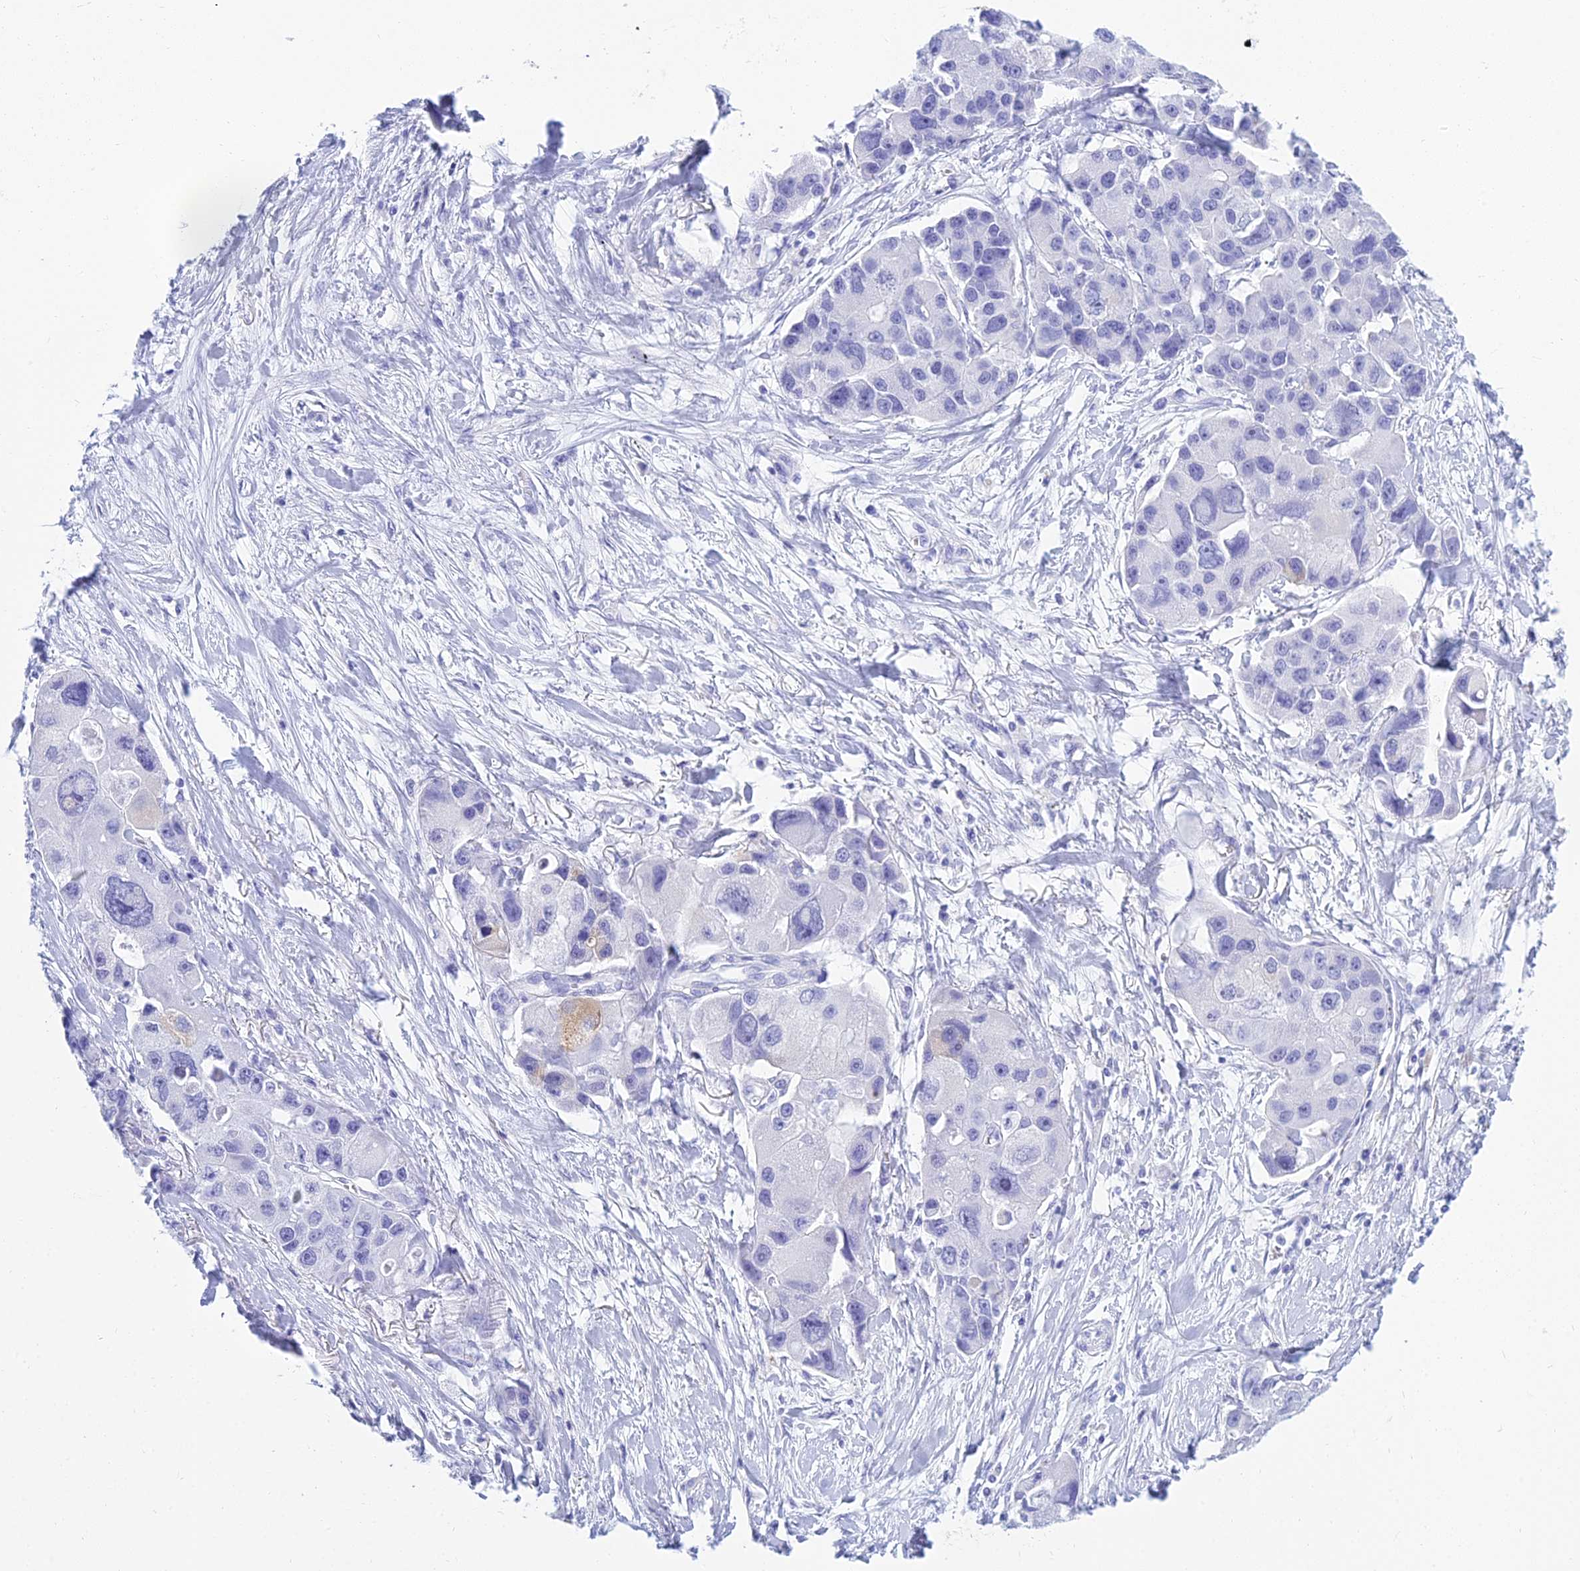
{"staining": {"intensity": "negative", "quantity": "none", "location": "none"}, "tissue": "lung cancer", "cell_type": "Tumor cells", "image_type": "cancer", "snomed": [{"axis": "morphology", "description": "Adenocarcinoma, NOS"}, {"axis": "topography", "description": "Lung"}], "caption": "Immunohistochemistry image of neoplastic tissue: lung adenocarcinoma stained with DAB (3,3'-diaminobenzidine) exhibits no significant protein expression in tumor cells. The staining was performed using DAB (3,3'-diaminobenzidine) to visualize the protein expression in brown, while the nuclei were stained in blue with hematoxylin (Magnification: 20x).", "gene": "PATE4", "patient": {"sex": "female", "age": 54}}